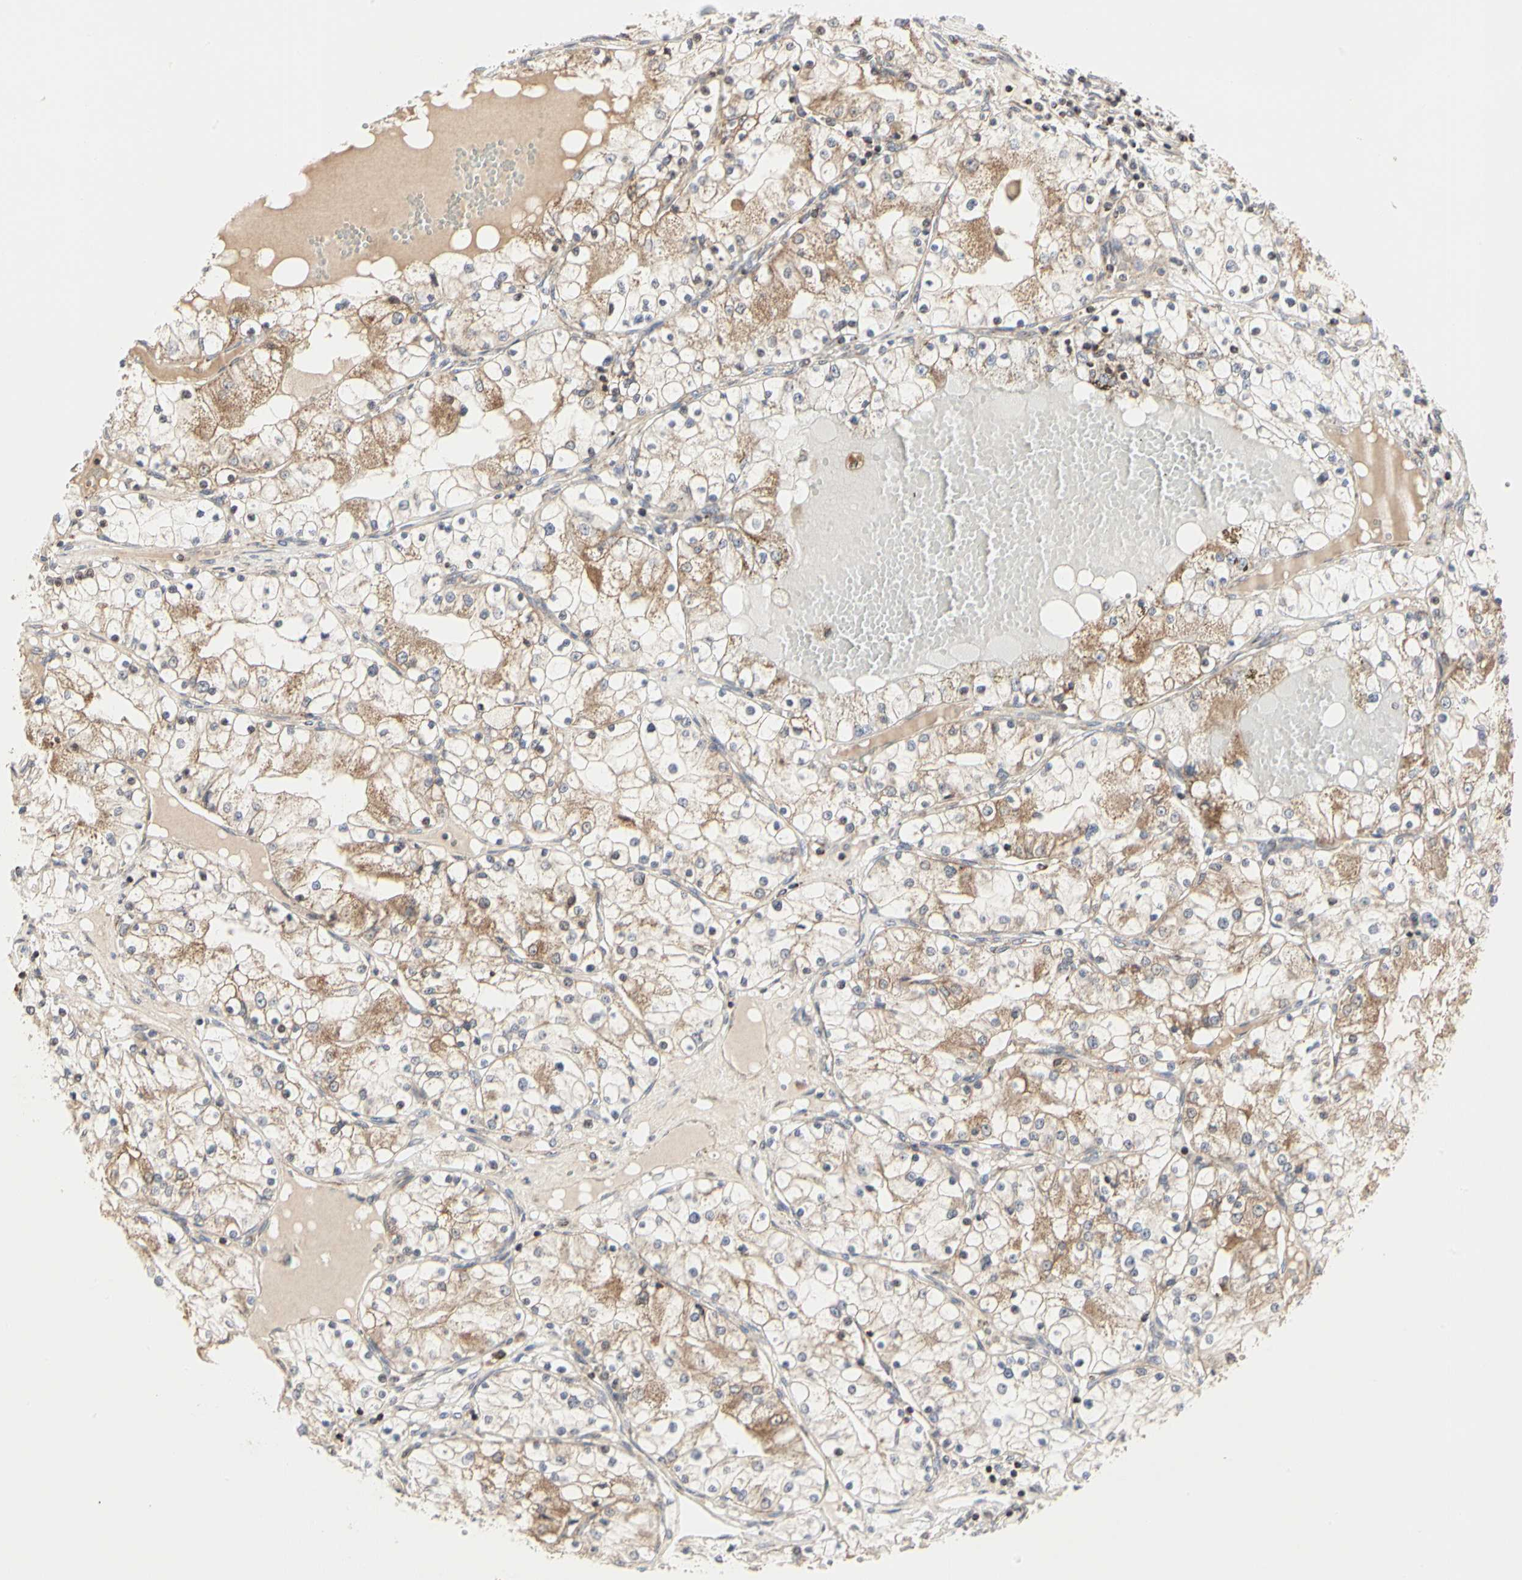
{"staining": {"intensity": "moderate", "quantity": "<25%", "location": "cytoplasmic/membranous"}, "tissue": "renal cancer", "cell_type": "Tumor cells", "image_type": "cancer", "snomed": [{"axis": "morphology", "description": "Adenocarcinoma, NOS"}, {"axis": "topography", "description": "Kidney"}], "caption": "This is a micrograph of immunohistochemistry (IHC) staining of adenocarcinoma (renal), which shows moderate staining in the cytoplasmic/membranous of tumor cells.", "gene": "TSKU", "patient": {"sex": "male", "age": 68}}